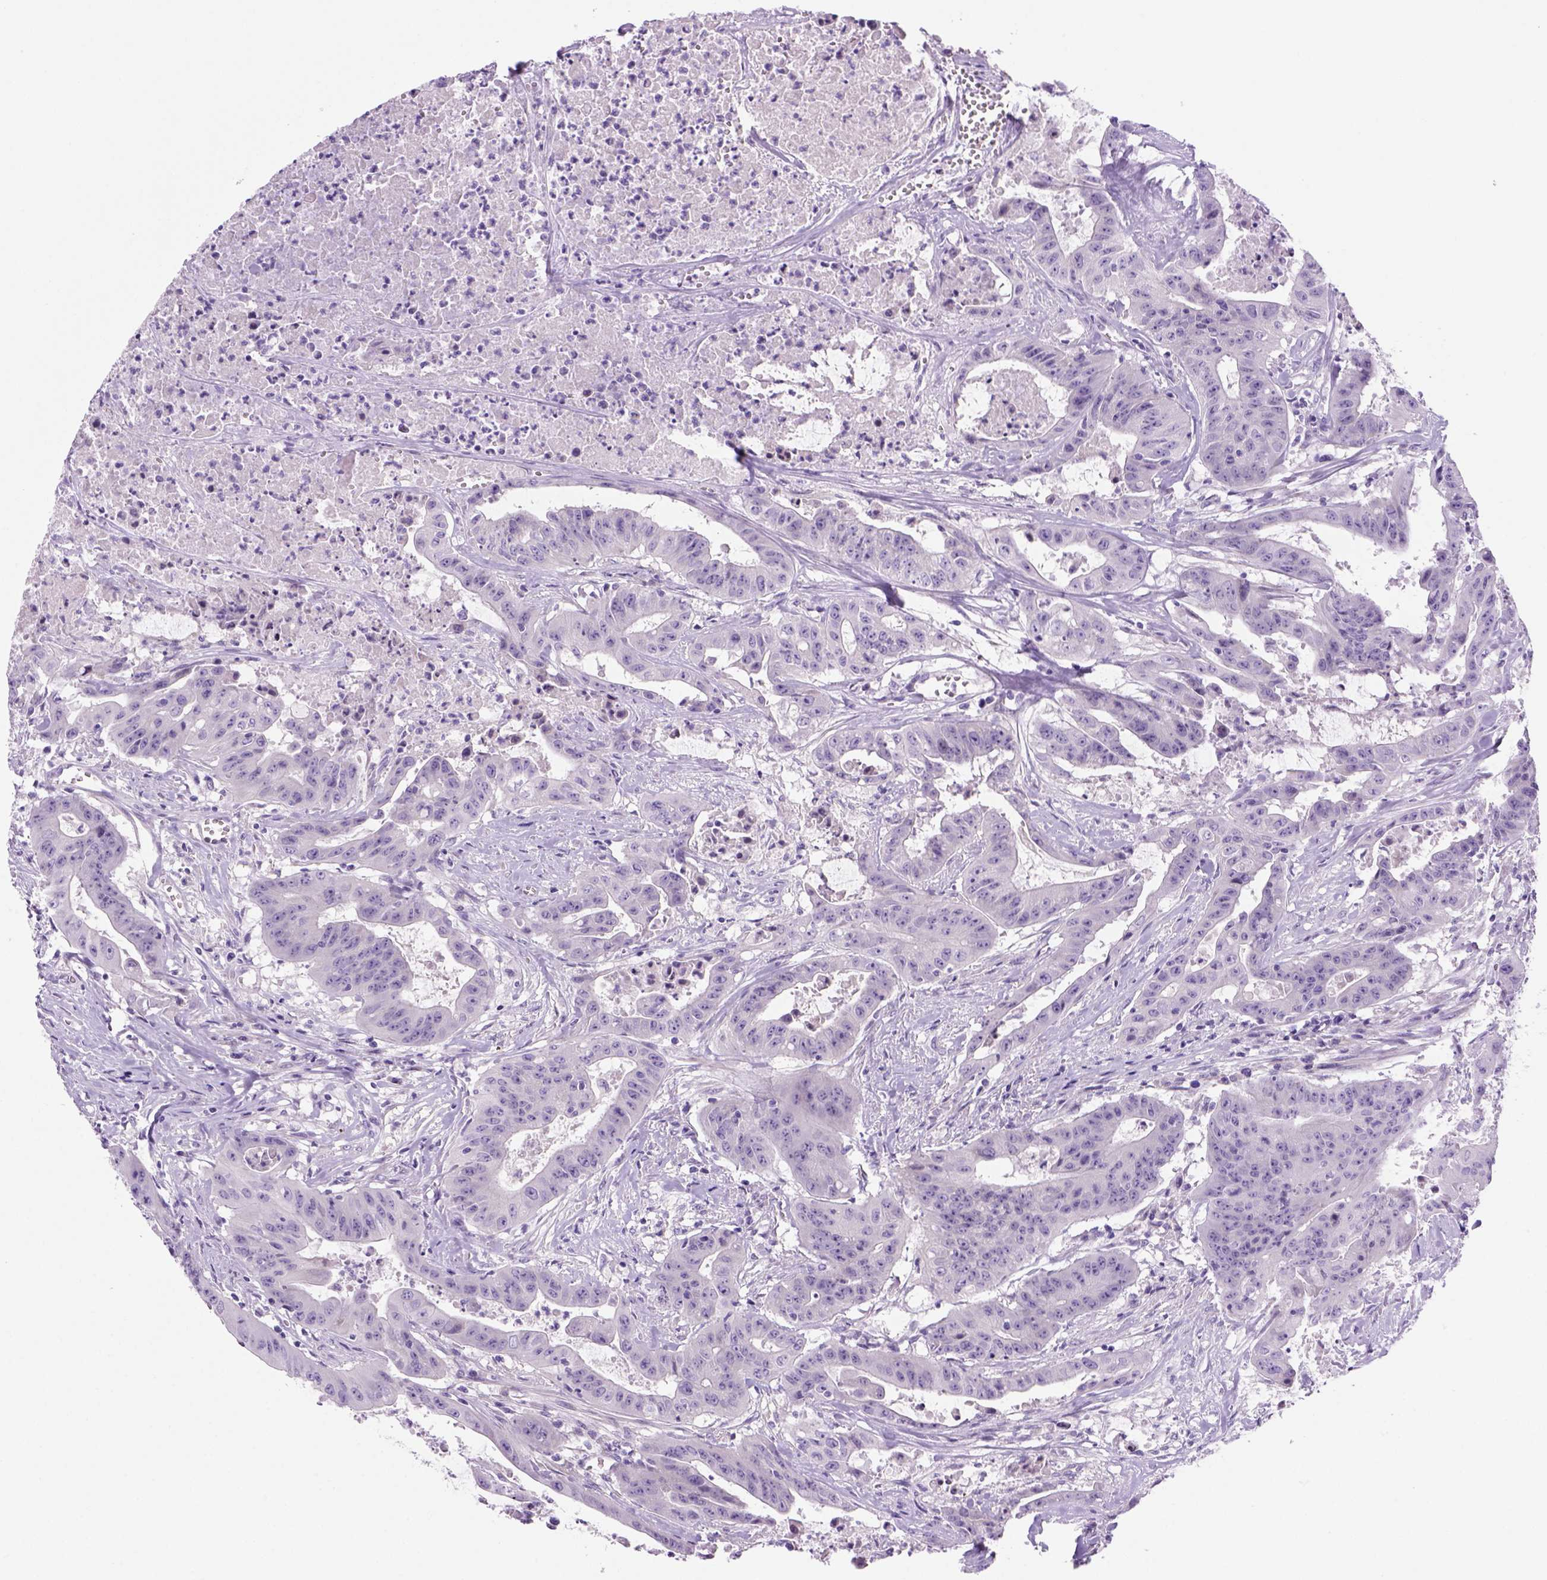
{"staining": {"intensity": "negative", "quantity": "none", "location": "none"}, "tissue": "colorectal cancer", "cell_type": "Tumor cells", "image_type": "cancer", "snomed": [{"axis": "morphology", "description": "Adenocarcinoma, NOS"}, {"axis": "topography", "description": "Colon"}], "caption": "Tumor cells are negative for protein expression in human adenocarcinoma (colorectal).", "gene": "DNAH11", "patient": {"sex": "male", "age": 33}}